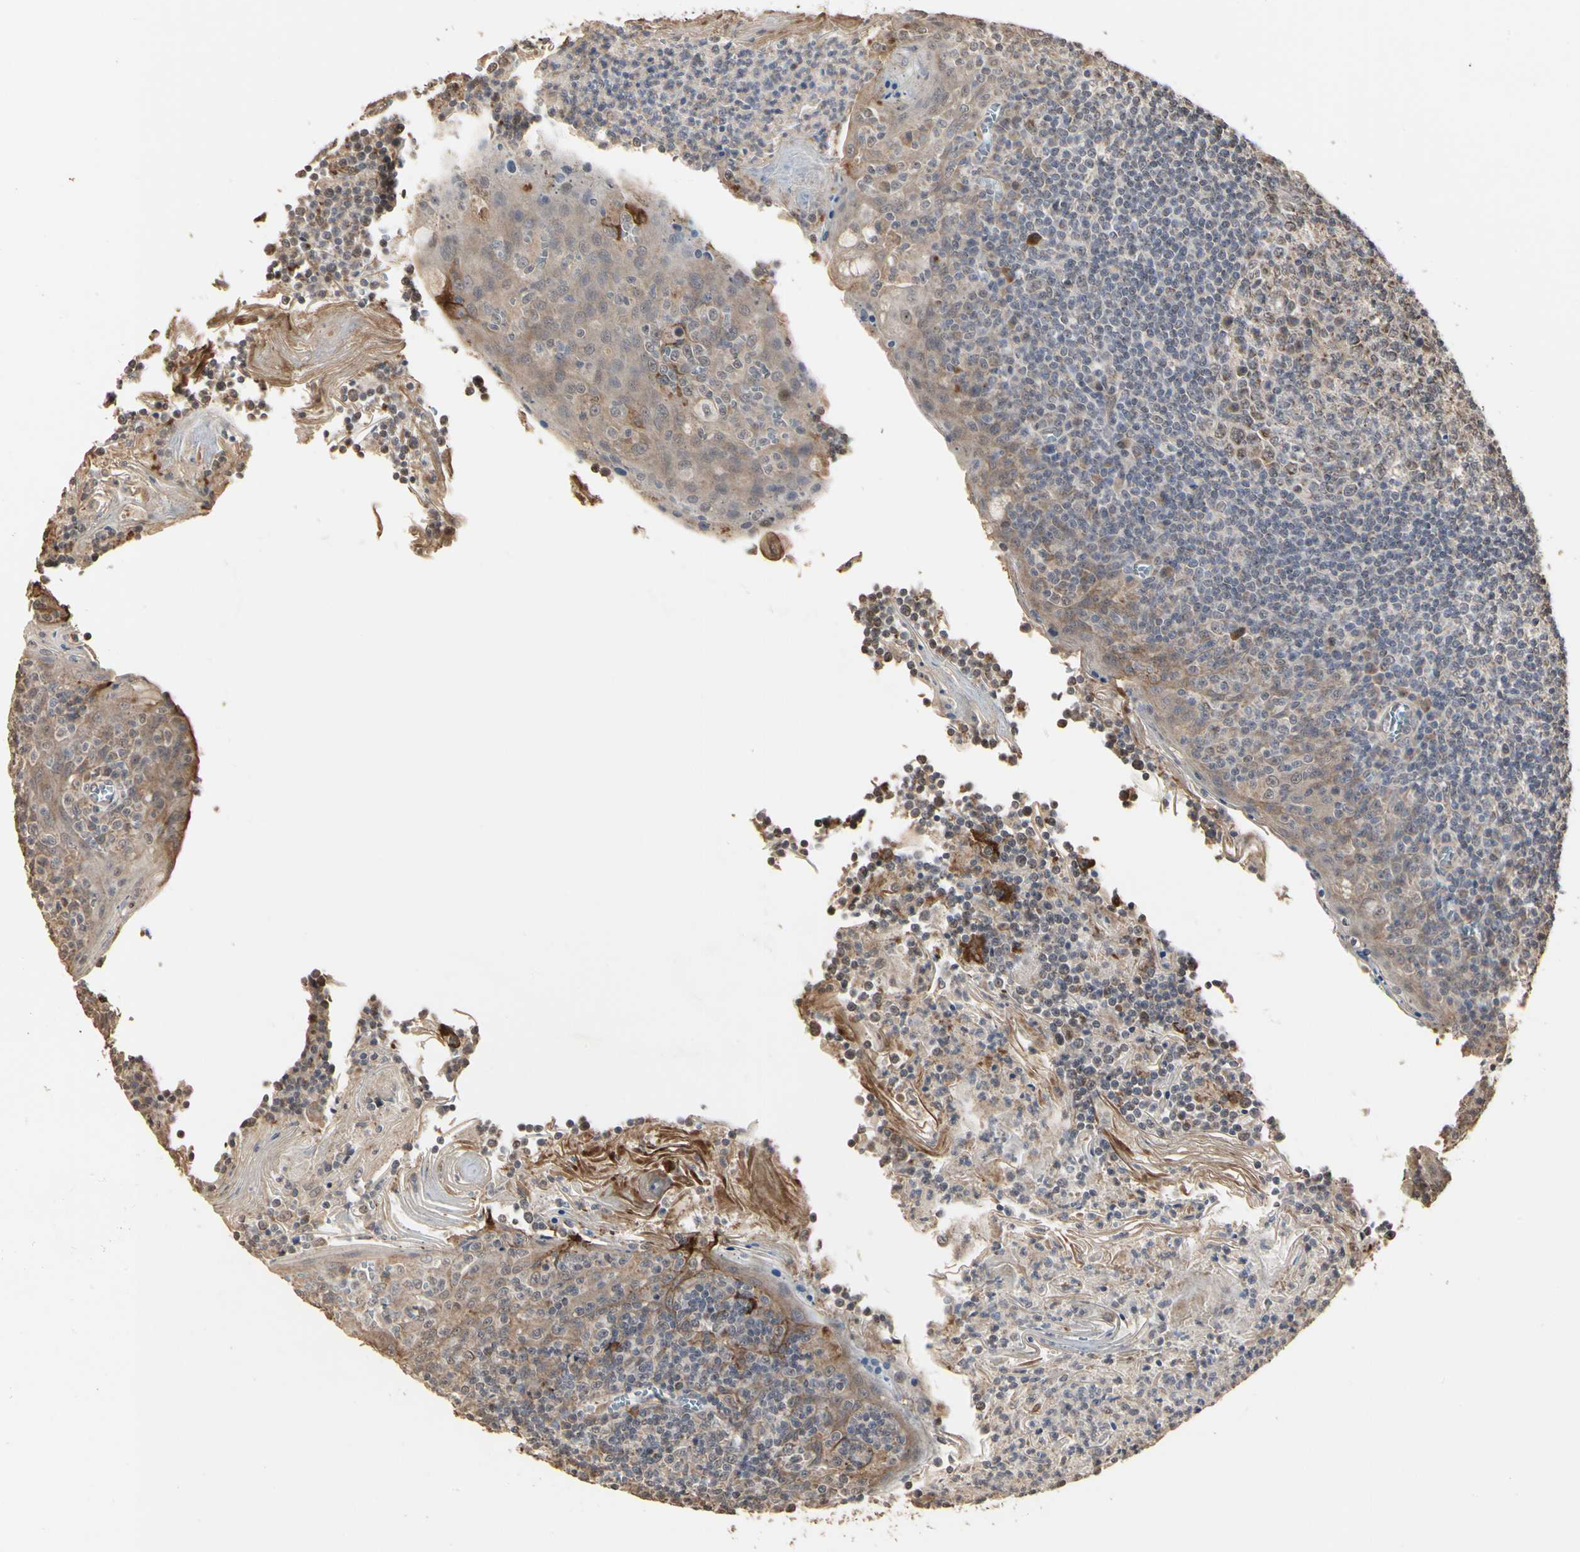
{"staining": {"intensity": "weak", "quantity": ">75%", "location": "cytoplasmic/membranous"}, "tissue": "tonsil", "cell_type": "Germinal center cells", "image_type": "normal", "snomed": [{"axis": "morphology", "description": "Normal tissue, NOS"}, {"axis": "topography", "description": "Tonsil"}], "caption": "IHC of normal tonsil demonstrates low levels of weak cytoplasmic/membranous staining in about >75% of germinal center cells. (Stains: DAB (3,3'-diaminobenzidine) in brown, nuclei in blue, Microscopy: brightfield microscopy at high magnification).", "gene": "TAOK1", "patient": {"sex": "male", "age": 31}}